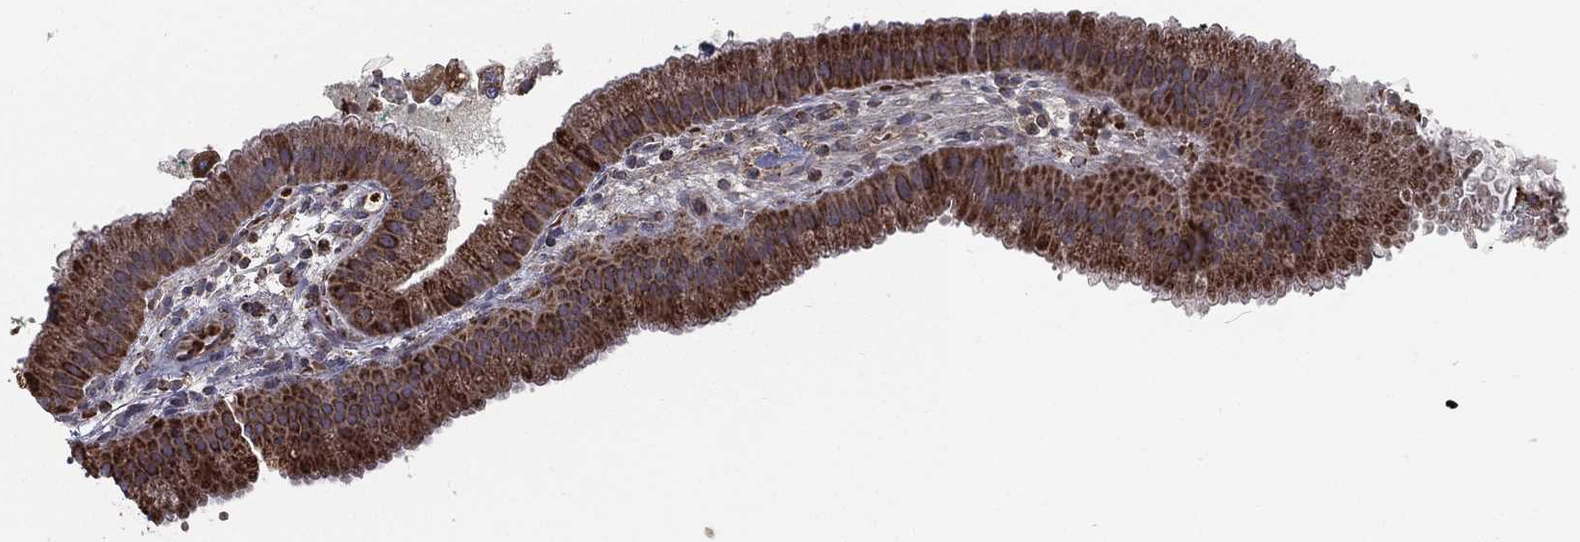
{"staining": {"intensity": "strong", "quantity": ">75%", "location": "cytoplasmic/membranous"}, "tissue": "gallbladder", "cell_type": "Glandular cells", "image_type": "normal", "snomed": [{"axis": "morphology", "description": "Normal tissue, NOS"}, {"axis": "topography", "description": "Gallbladder"}], "caption": "Protein analysis of normal gallbladder shows strong cytoplasmic/membranous positivity in approximately >75% of glandular cells.", "gene": "MT", "patient": {"sex": "male", "age": 67}}